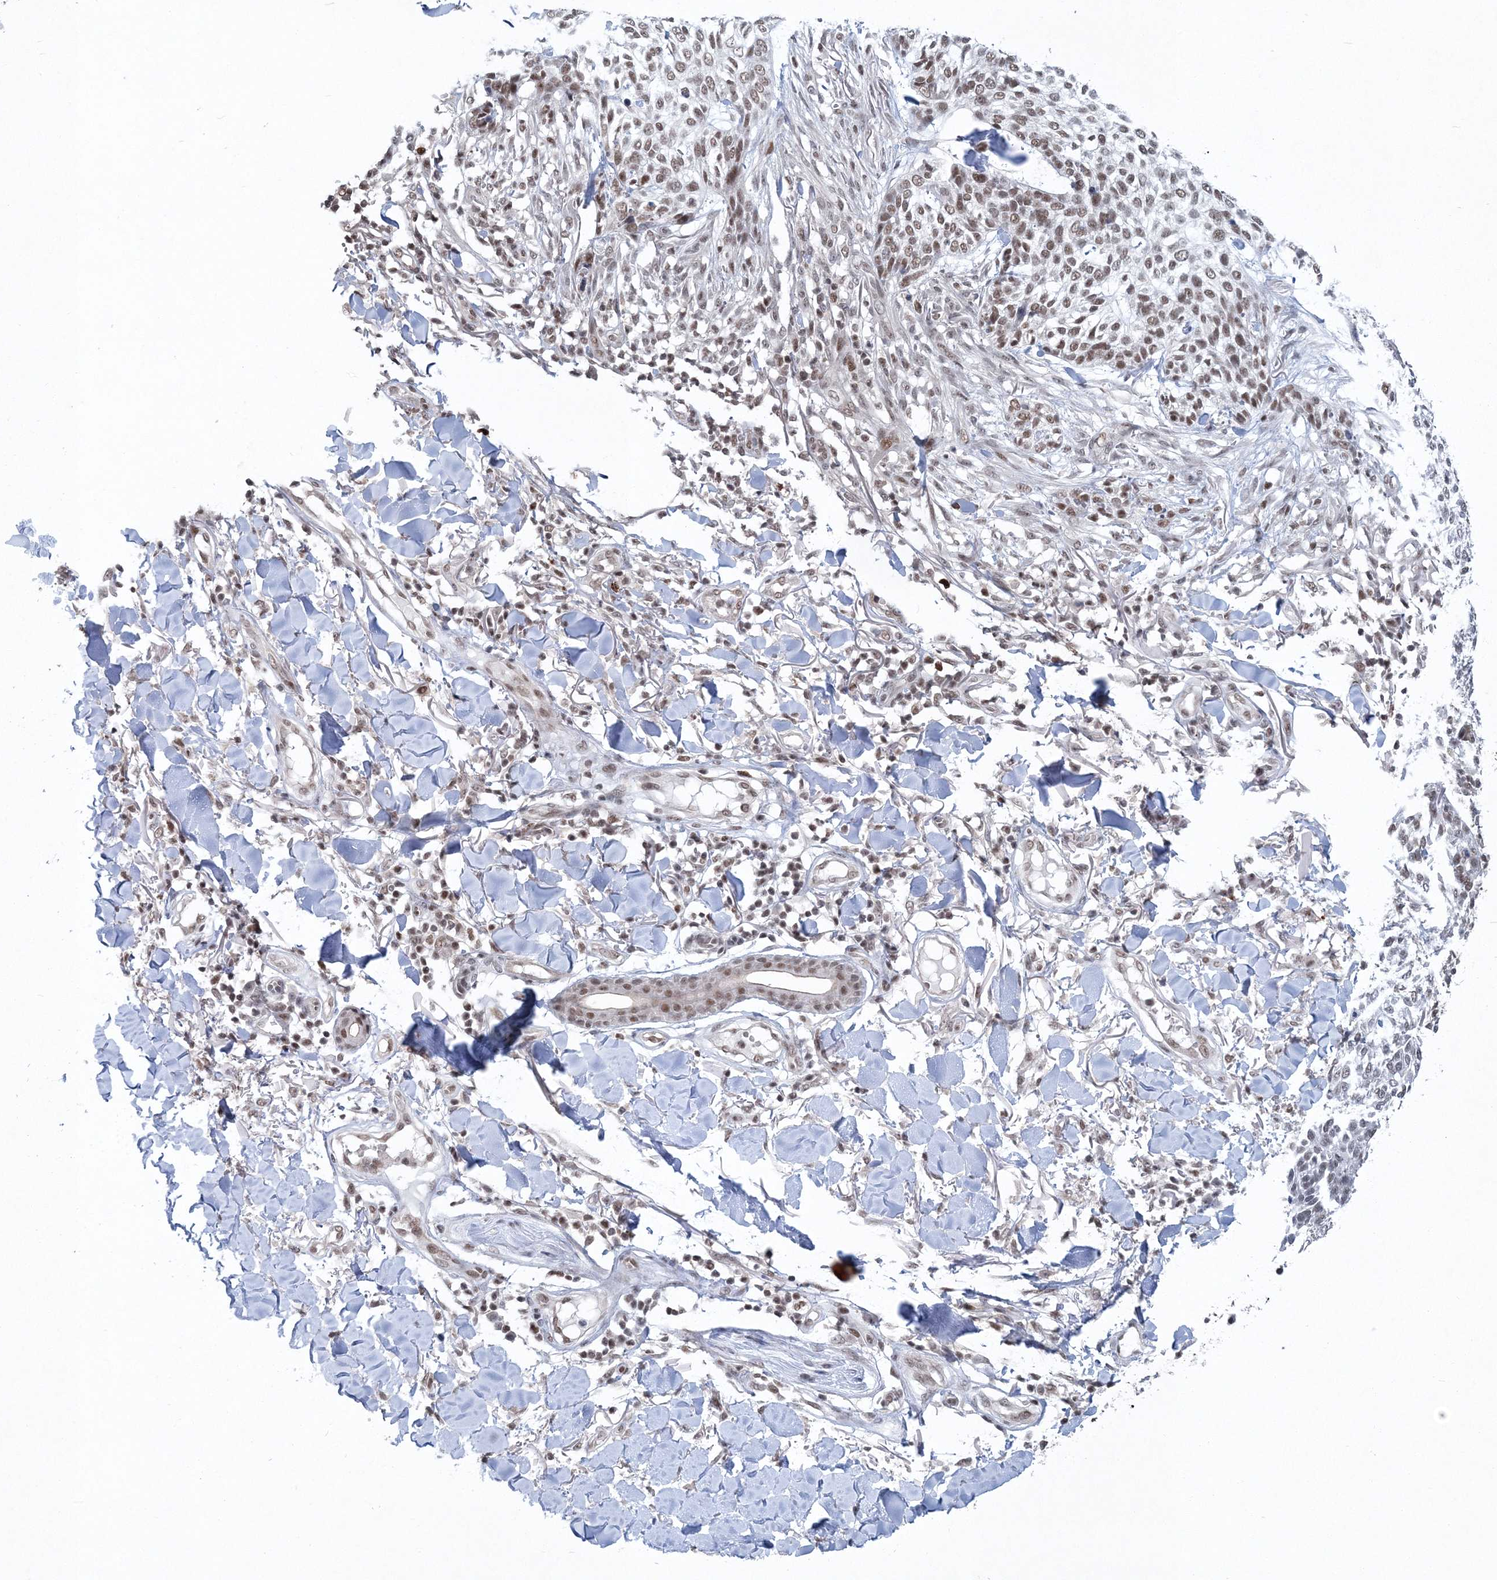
{"staining": {"intensity": "moderate", "quantity": ">75%", "location": "nuclear"}, "tissue": "skin cancer", "cell_type": "Tumor cells", "image_type": "cancer", "snomed": [{"axis": "morphology", "description": "Basal cell carcinoma"}, {"axis": "topography", "description": "Skin"}], "caption": "A brown stain labels moderate nuclear staining of a protein in skin cancer (basal cell carcinoma) tumor cells.", "gene": "PDS5A", "patient": {"sex": "female", "age": 64}}